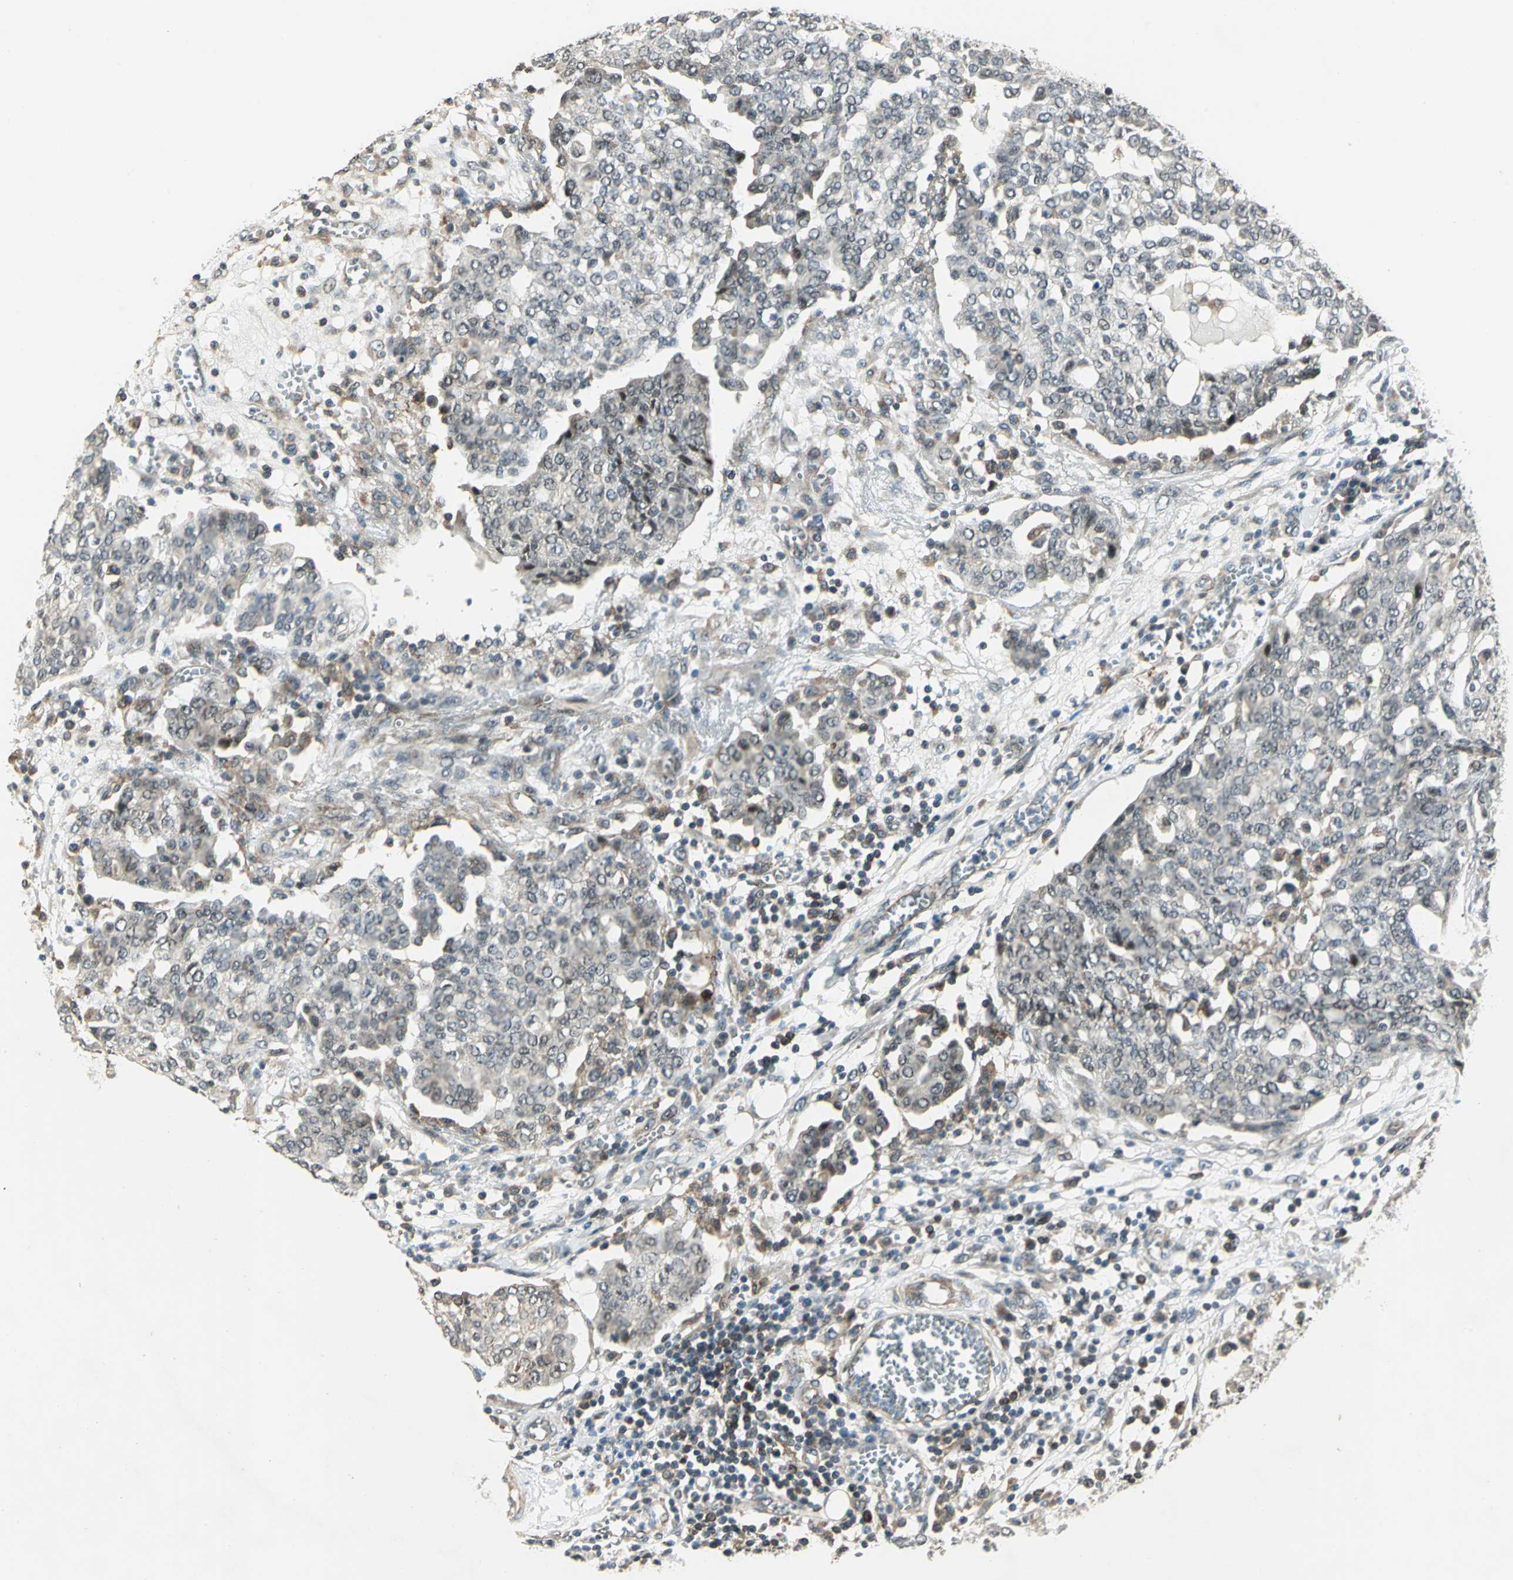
{"staining": {"intensity": "weak", "quantity": "<25%", "location": "cytoplasmic/membranous"}, "tissue": "ovarian cancer", "cell_type": "Tumor cells", "image_type": "cancer", "snomed": [{"axis": "morphology", "description": "Cystadenocarcinoma, serous, NOS"}, {"axis": "topography", "description": "Soft tissue"}, {"axis": "topography", "description": "Ovary"}], "caption": "Serous cystadenocarcinoma (ovarian) stained for a protein using IHC demonstrates no staining tumor cells.", "gene": "PLAGL2", "patient": {"sex": "female", "age": 57}}